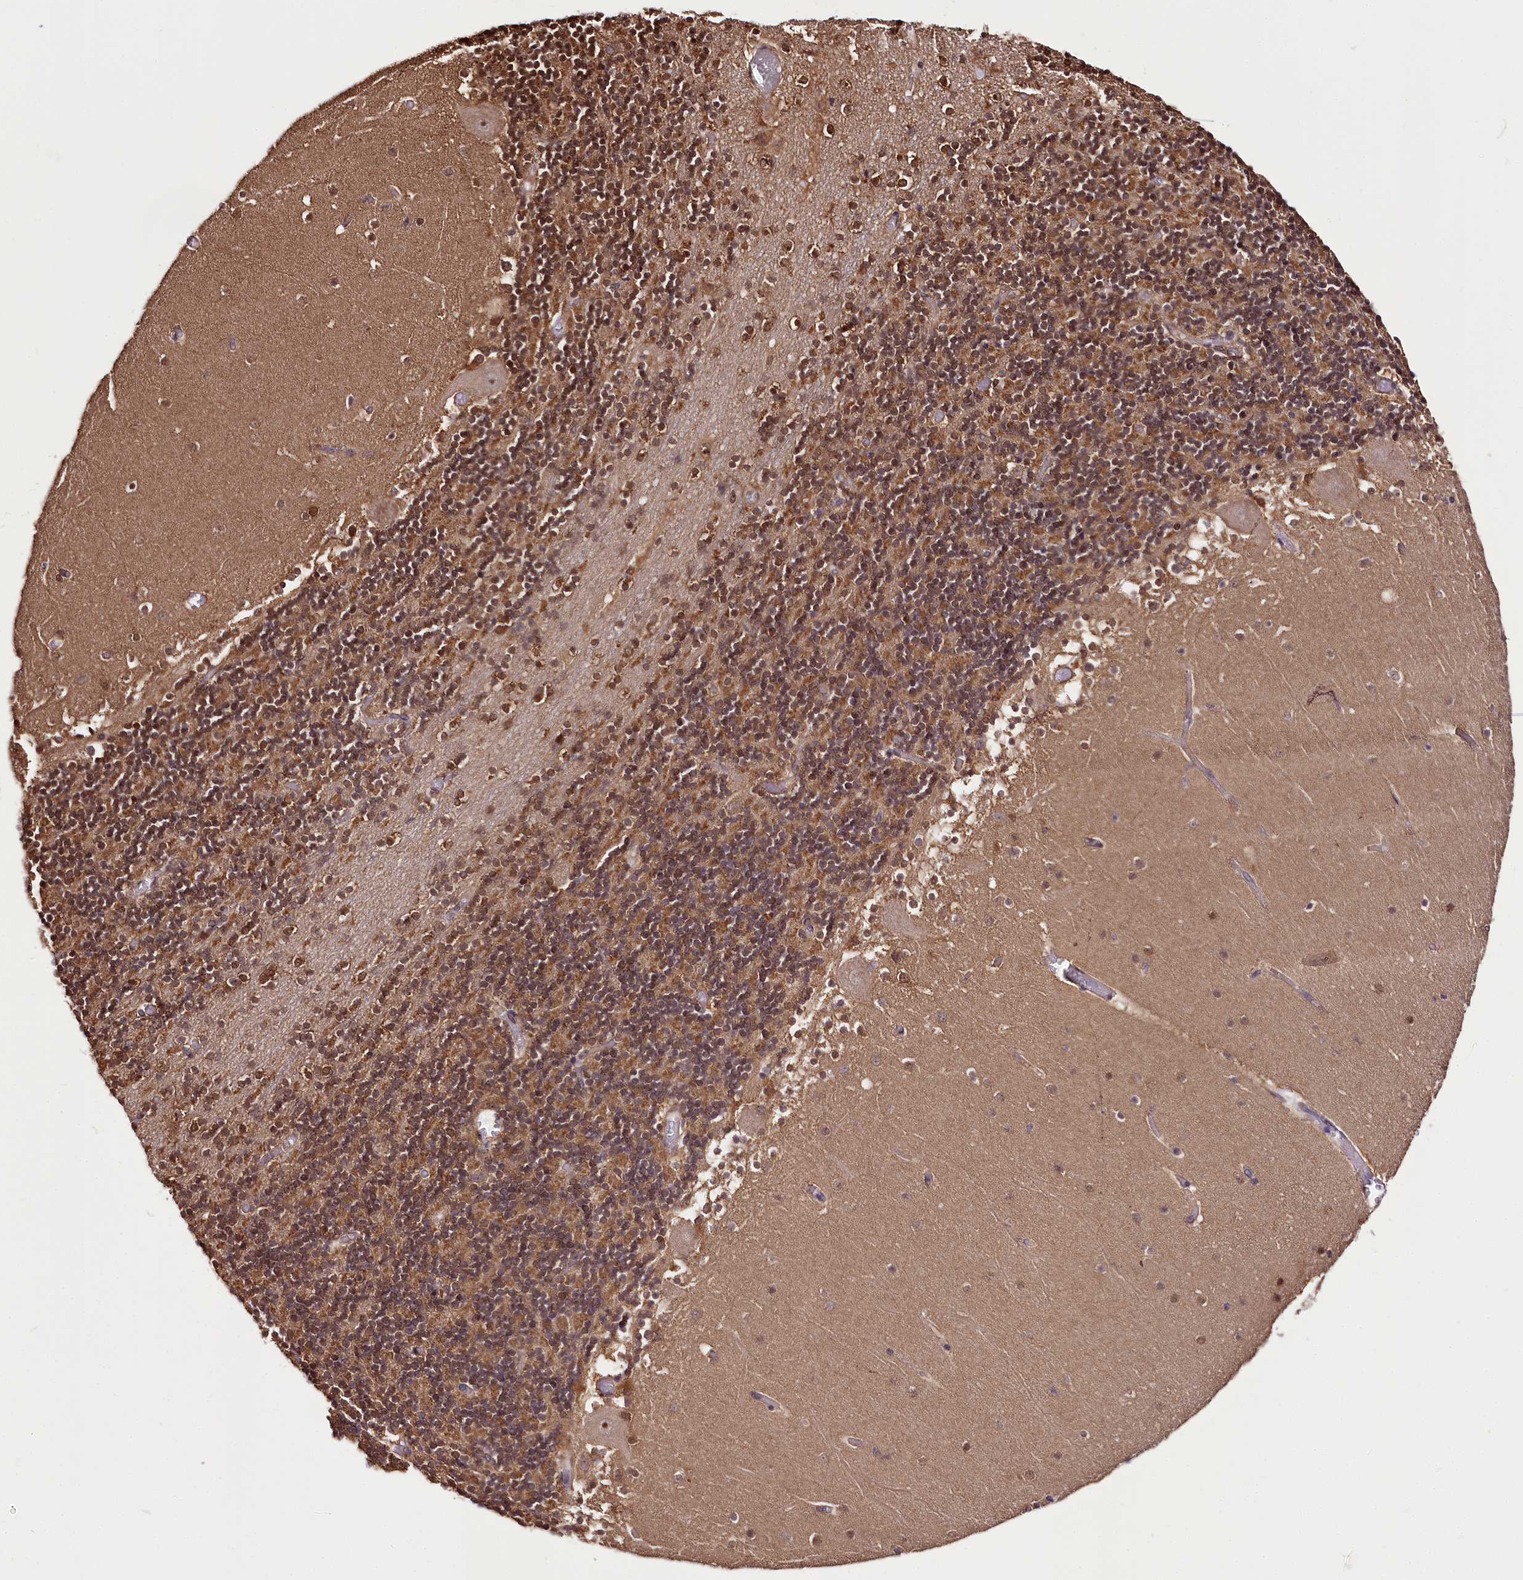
{"staining": {"intensity": "moderate", "quantity": ">75%", "location": "cytoplasmic/membranous,nuclear"}, "tissue": "cerebellum", "cell_type": "Cells in granular layer", "image_type": "normal", "snomed": [{"axis": "morphology", "description": "Normal tissue, NOS"}, {"axis": "topography", "description": "Cerebellum"}], "caption": "Protein staining of normal cerebellum displays moderate cytoplasmic/membranous,nuclear staining in approximately >75% of cells in granular layer.", "gene": "GNL3L", "patient": {"sex": "female", "age": 28}}